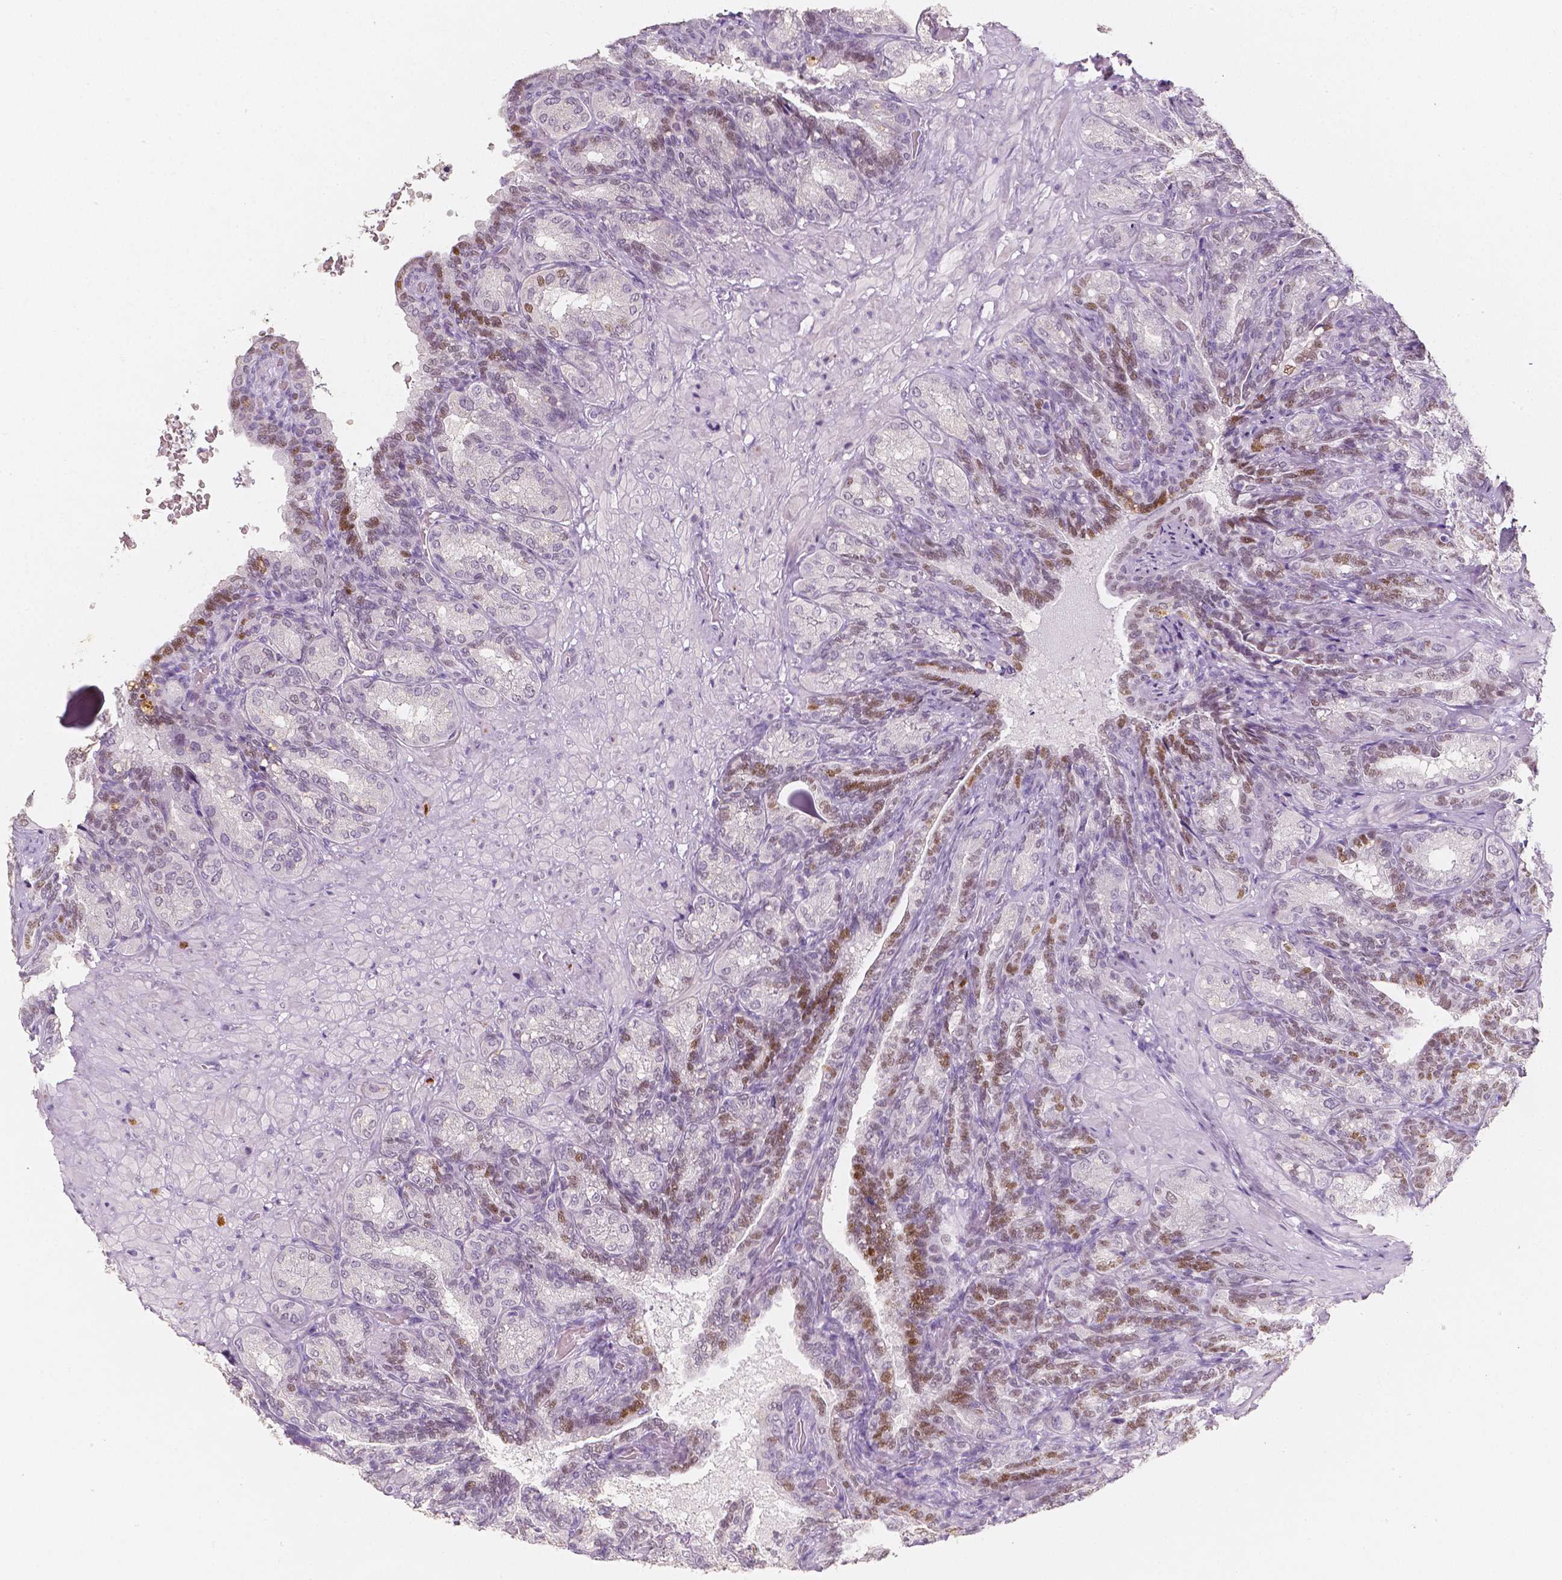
{"staining": {"intensity": "moderate", "quantity": "<25%", "location": "nuclear"}, "tissue": "seminal vesicle", "cell_type": "Glandular cells", "image_type": "normal", "snomed": [{"axis": "morphology", "description": "Normal tissue, NOS"}, {"axis": "topography", "description": "Seminal veicle"}], "caption": "High-power microscopy captured an IHC micrograph of benign seminal vesicle, revealing moderate nuclear staining in about <25% of glandular cells. (DAB IHC with brightfield microscopy, high magnification).", "gene": "HNF1B", "patient": {"sex": "male", "age": 68}}